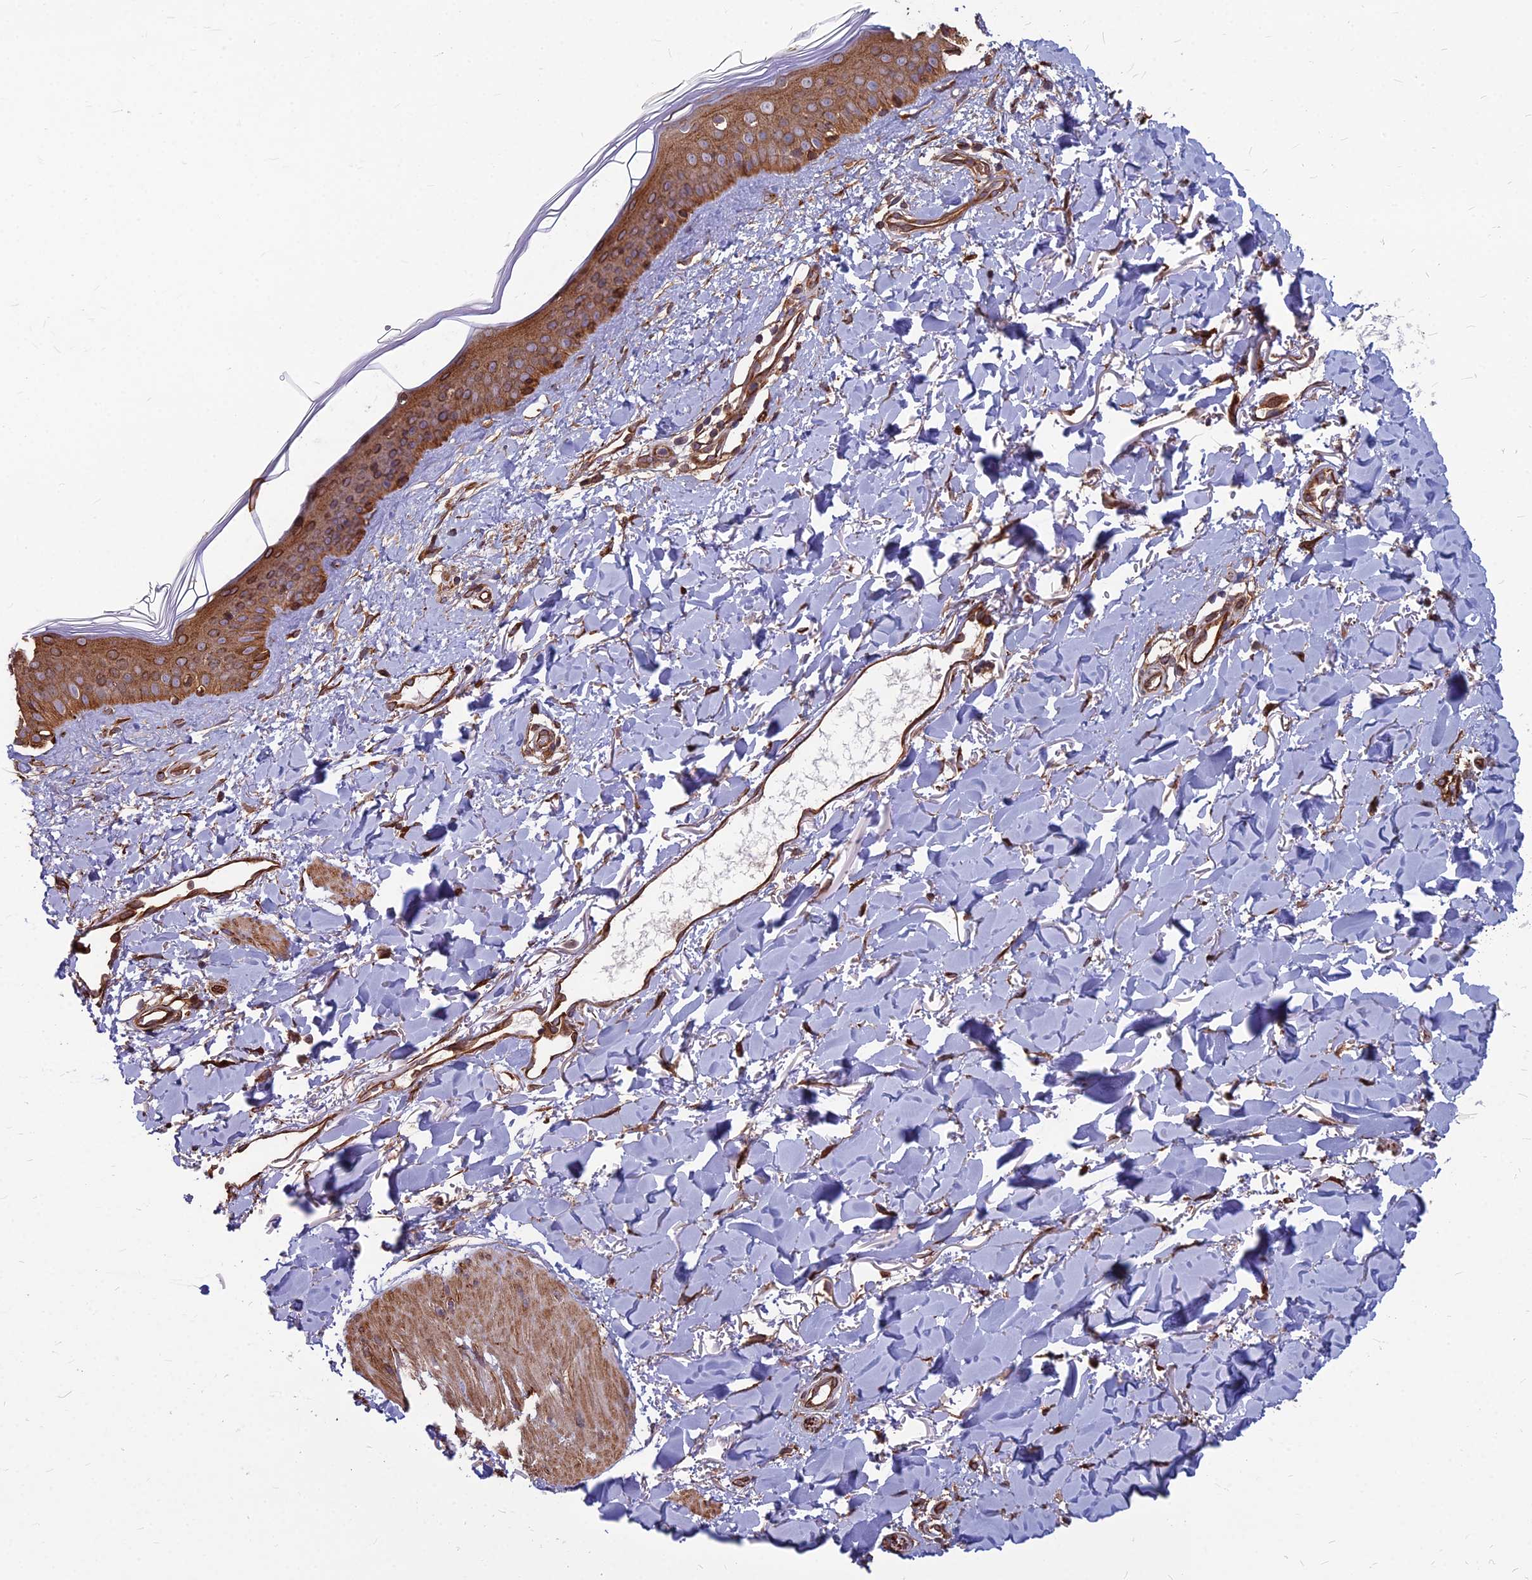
{"staining": {"intensity": "moderate", "quantity": ">75%", "location": "cytoplasmic/membranous"}, "tissue": "skin", "cell_type": "Fibroblasts", "image_type": "normal", "snomed": [{"axis": "morphology", "description": "Normal tissue, NOS"}, {"axis": "topography", "description": "Skin"}], "caption": "Moderate cytoplasmic/membranous expression is appreciated in approximately >75% of fibroblasts in unremarkable skin.", "gene": "LSM6", "patient": {"sex": "female", "age": 58}}